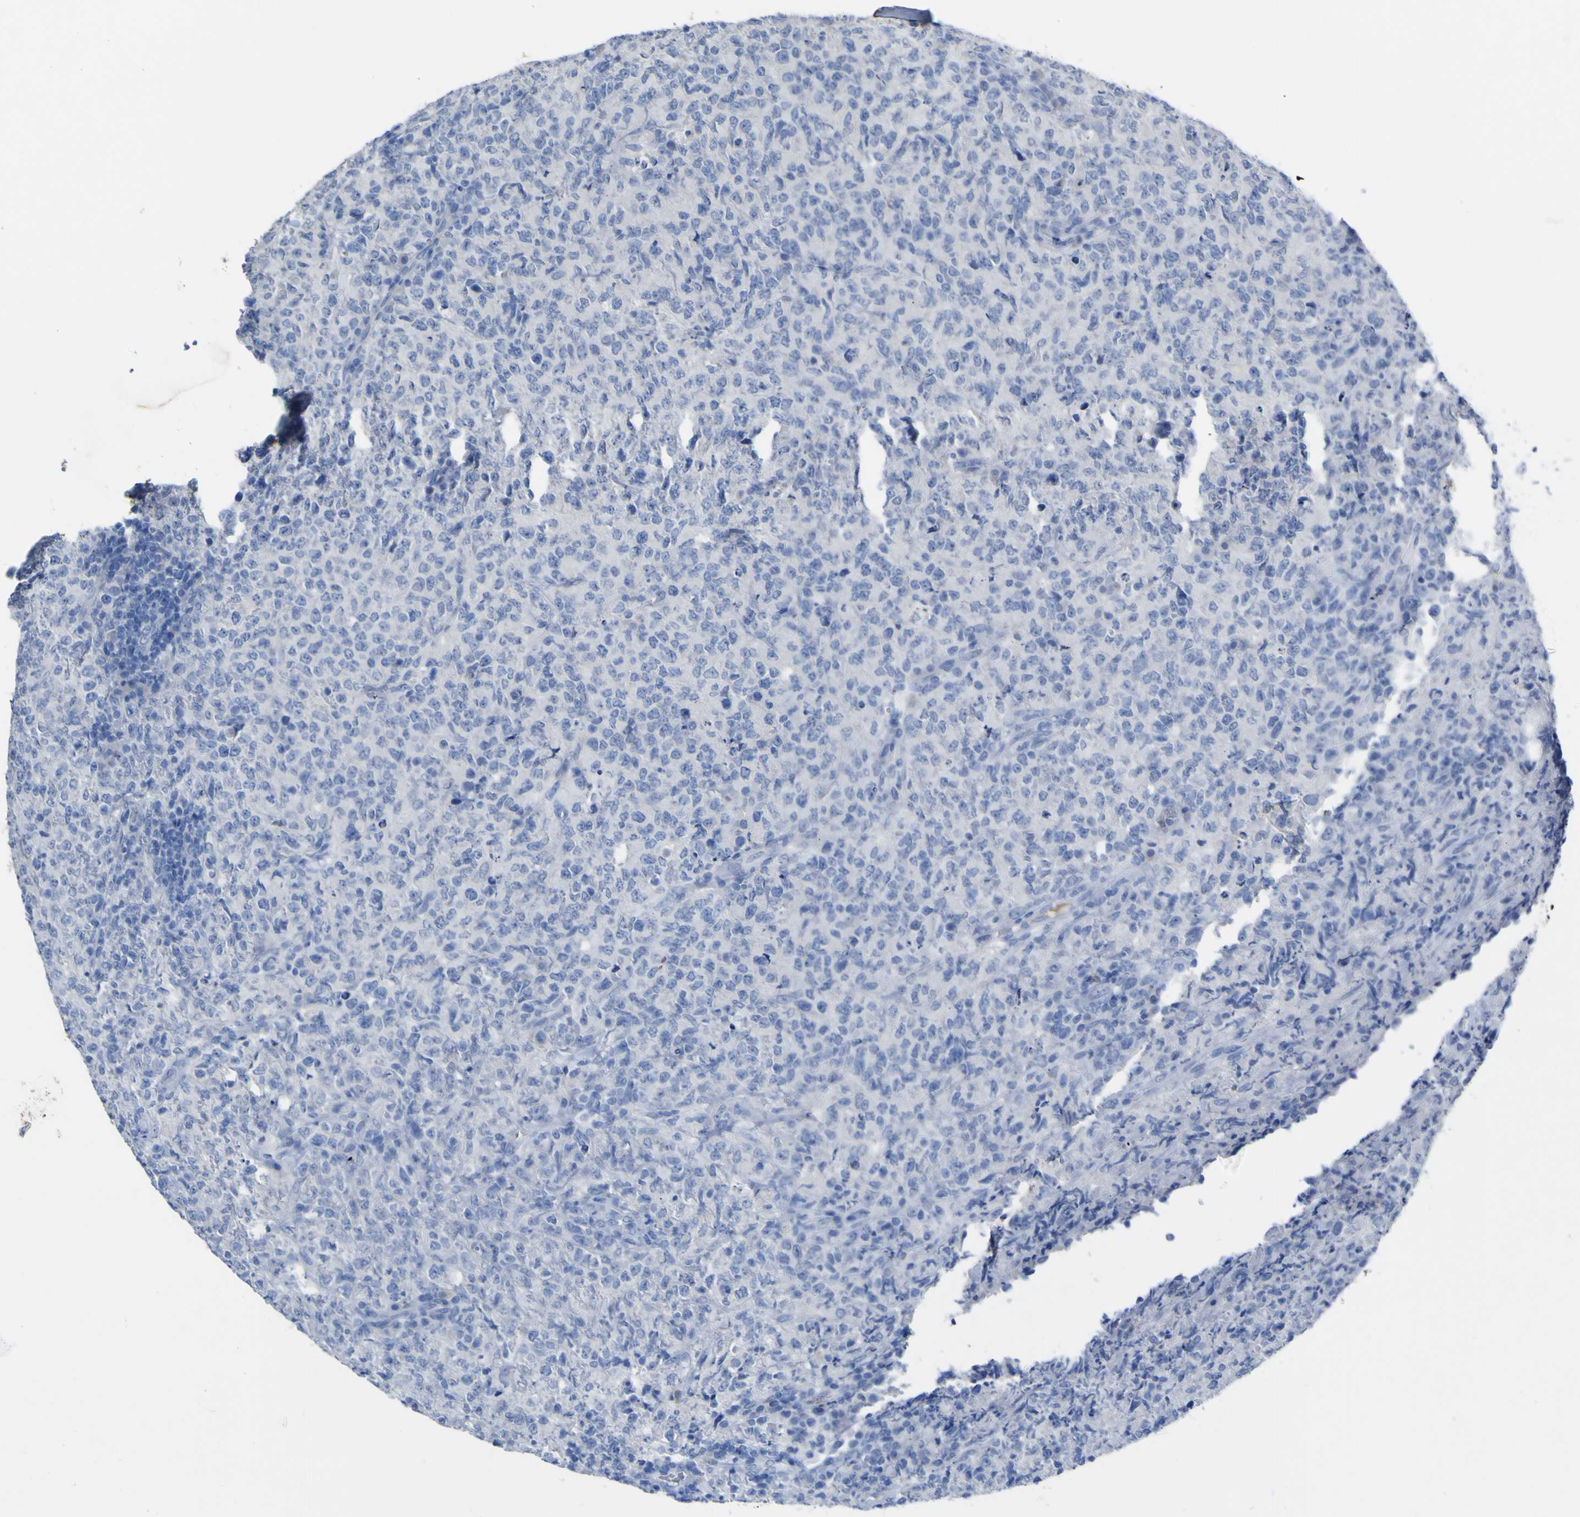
{"staining": {"intensity": "negative", "quantity": "none", "location": "none"}, "tissue": "lymphoma", "cell_type": "Tumor cells", "image_type": "cancer", "snomed": [{"axis": "morphology", "description": "Malignant lymphoma, non-Hodgkin's type, High grade"}, {"axis": "topography", "description": "Tonsil"}], "caption": "This histopathology image is of high-grade malignant lymphoma, non-Hodgkin's type stained with immunohistochemistry to label a protein in brown with the nuclei are counter-stained blue. There is no staining in tumor cells.", "gene": "GCM1", "patient": {"sex": "female", "age": 36}}